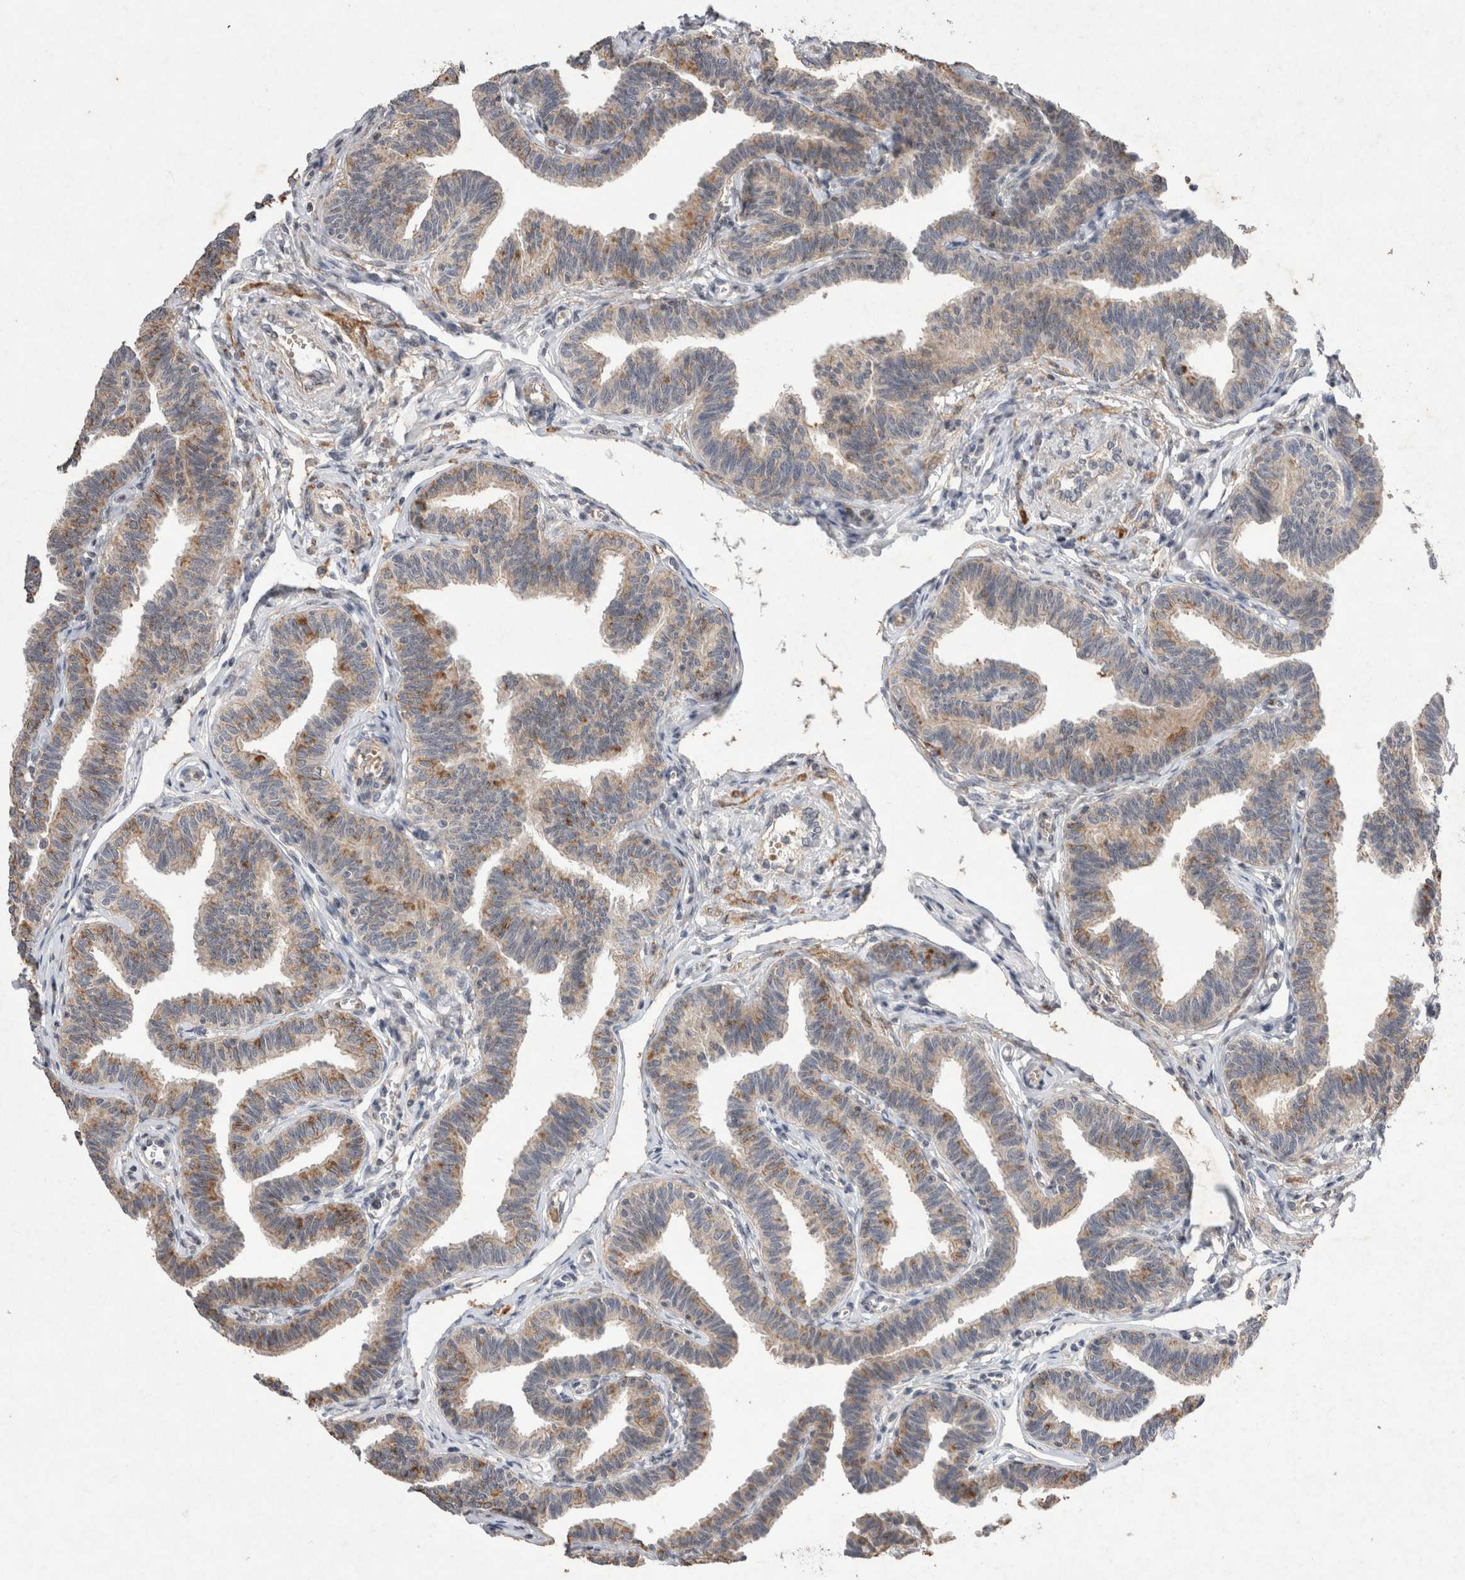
{"staining": {"intensity": "moderate", "quantity": "25%-75%", "location": "cytoplasmic/membranous,nuclear"}, "tissue": "fallopian tube", "cell_type": "Glandular cells", "image_type": "normal", "snomed": [{"axis": "morphology", "description": "Normal tissue, NOS"}, {"axis": "topography", "description": "Fallopian tube"}, {"axis": "topography", "description": "Ovary"}], "caption": "DAB (3,3'-diaminobenzidine) immunohistochemical staining of unremarkable fallopian tube exhibits moderate cytoplasmic/membranous,nuclear protein positivity in approximately 25%-75% of glandular cells.", "gene": "STK11", "patient": {"sex": "female", "age": 23}}